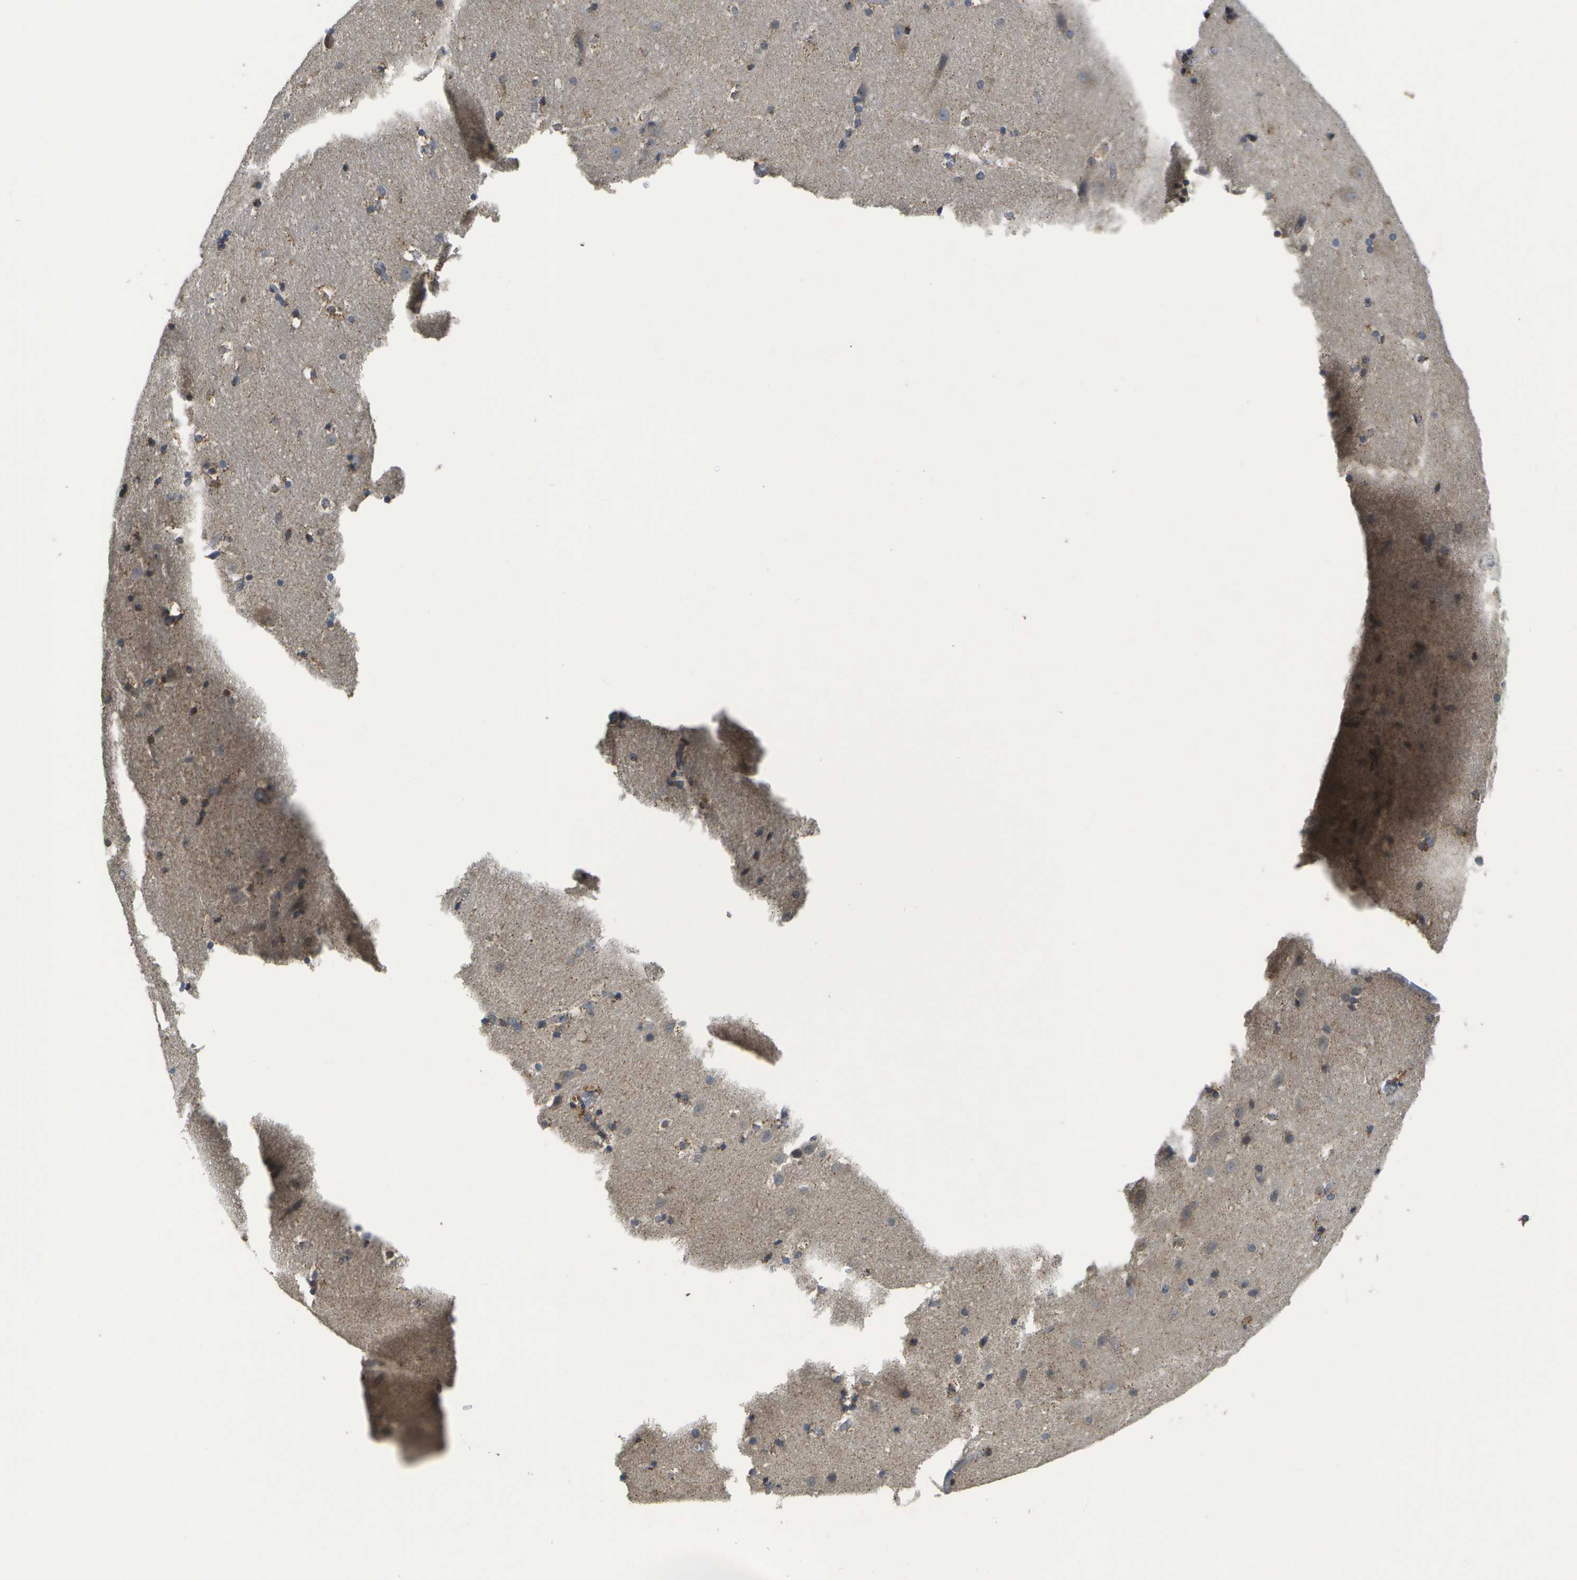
{"staining": {"intensity": "moderate", "quantity": "25%-75%", "location": "cytoplasmic/membranous"}, "tissue": "hippocampus", "cell_type": "Glial cells", "image_type": "normal", "snomed": [{"axis": "morphology", "description": "Normal tissue, NOS"}, {"axis": "topography", "description": "Hippocampus"}], "caption": "Immunohistochemical staining of unremarkable human hippocampus reveals medium levels of moderate cytoplasmic/membranous staining in about 25%-75% of glial cells. Using DAB (3,3'-diaminobenzidine) (brown) and hematoxylin (blue) stains, captured at high magnification using brightfield microscopy.", "gene": "HADHA", "patient": {"sex": "male", "age": 45}}